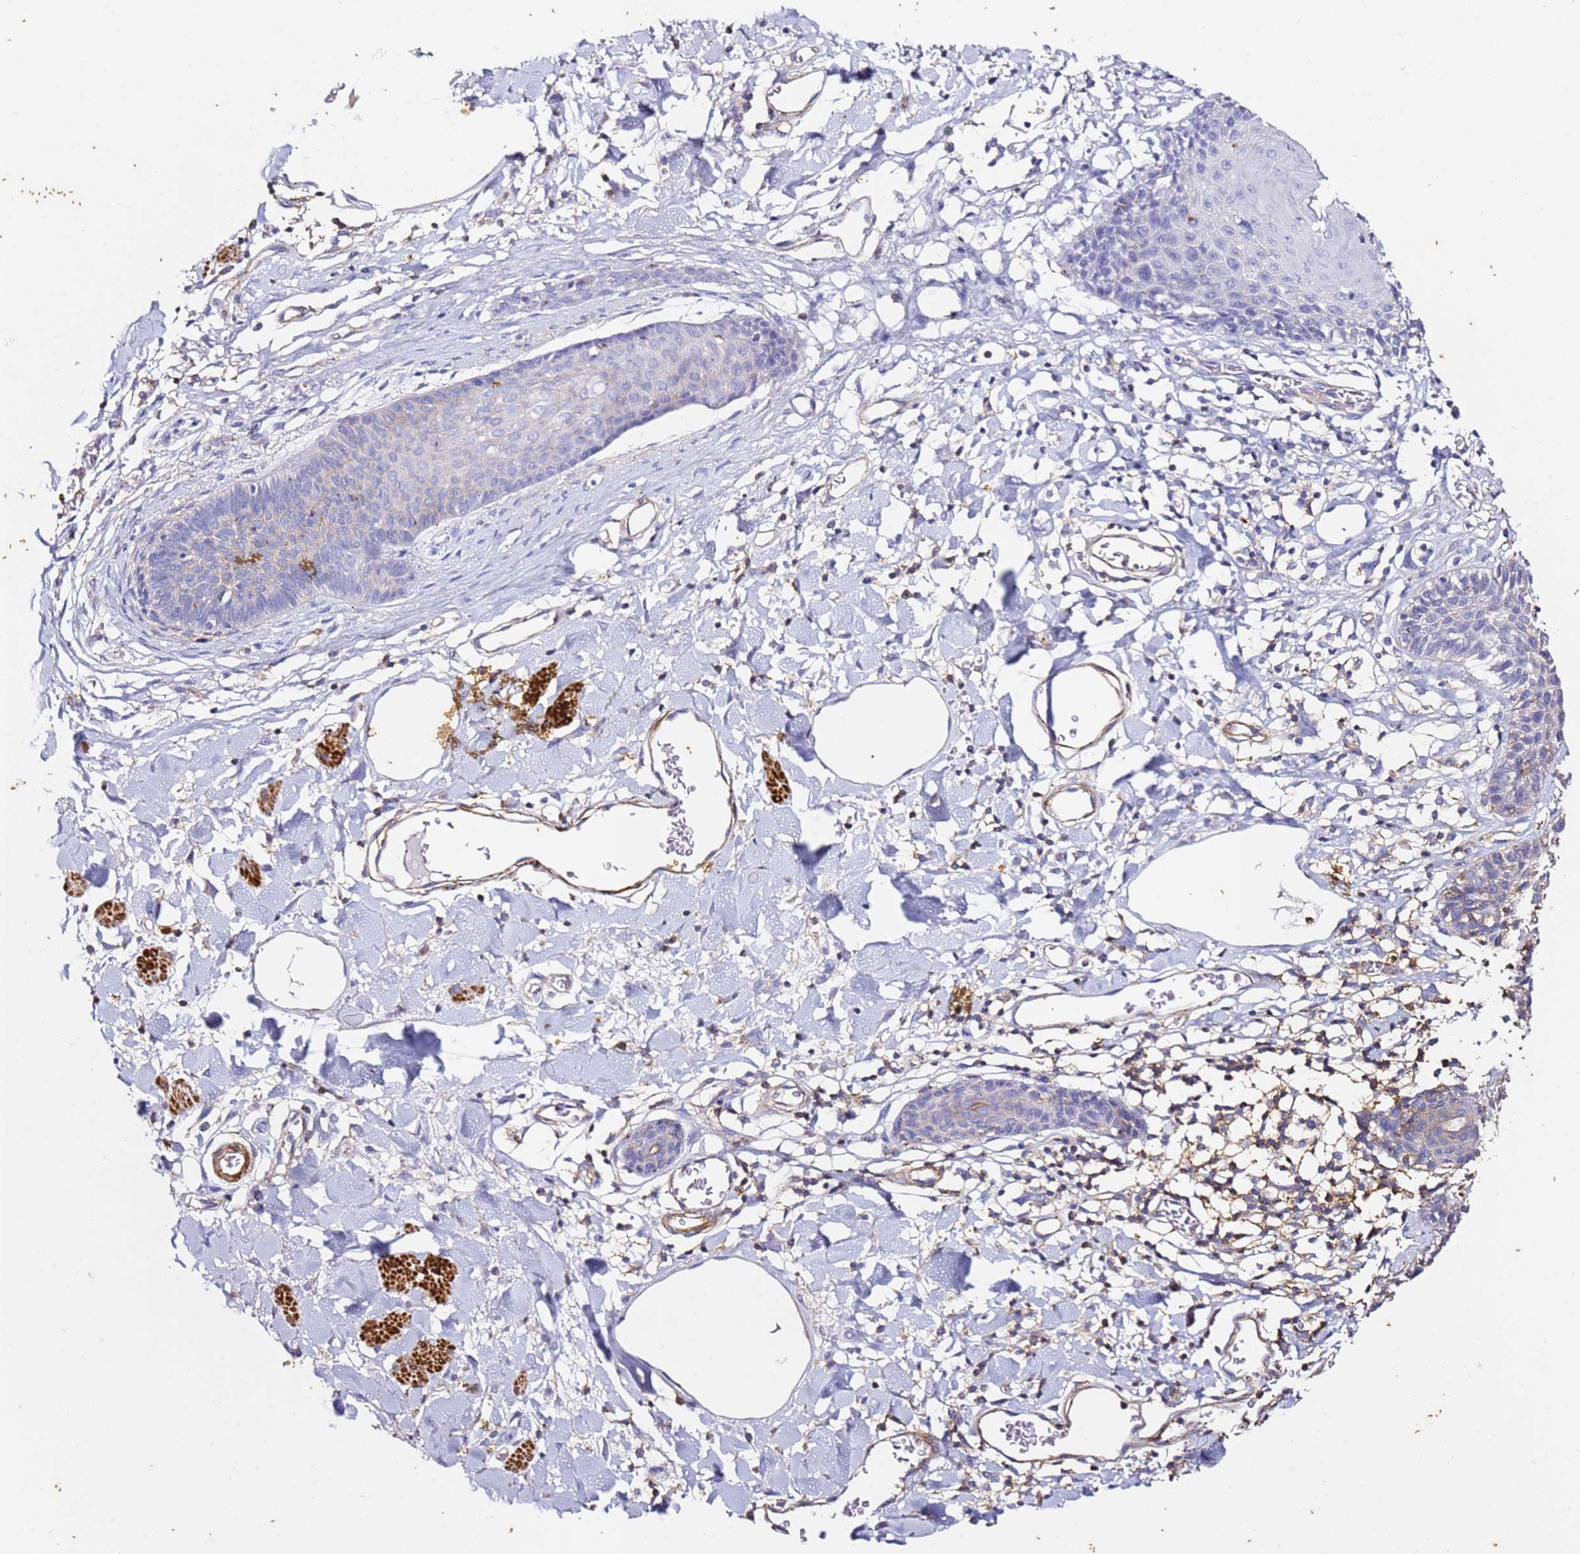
{"staining": {"intensity": "weak", "quantity": "<25%", "location": "cytoplasmic/membranous"}, "tissue": "skin", "cell_type": "Epidermal cells", "image_type": "normal", "snomed": [{"axis": "morphology", "description": "Normal tissue, NOS"}, {"axis": "topography", "description": "Vulva"}], "caption": "IHC of normal skin reveals no staining in epidermal cells.", "gene": "ZNF671", "patient": {"sex": "female", "age": 68}}